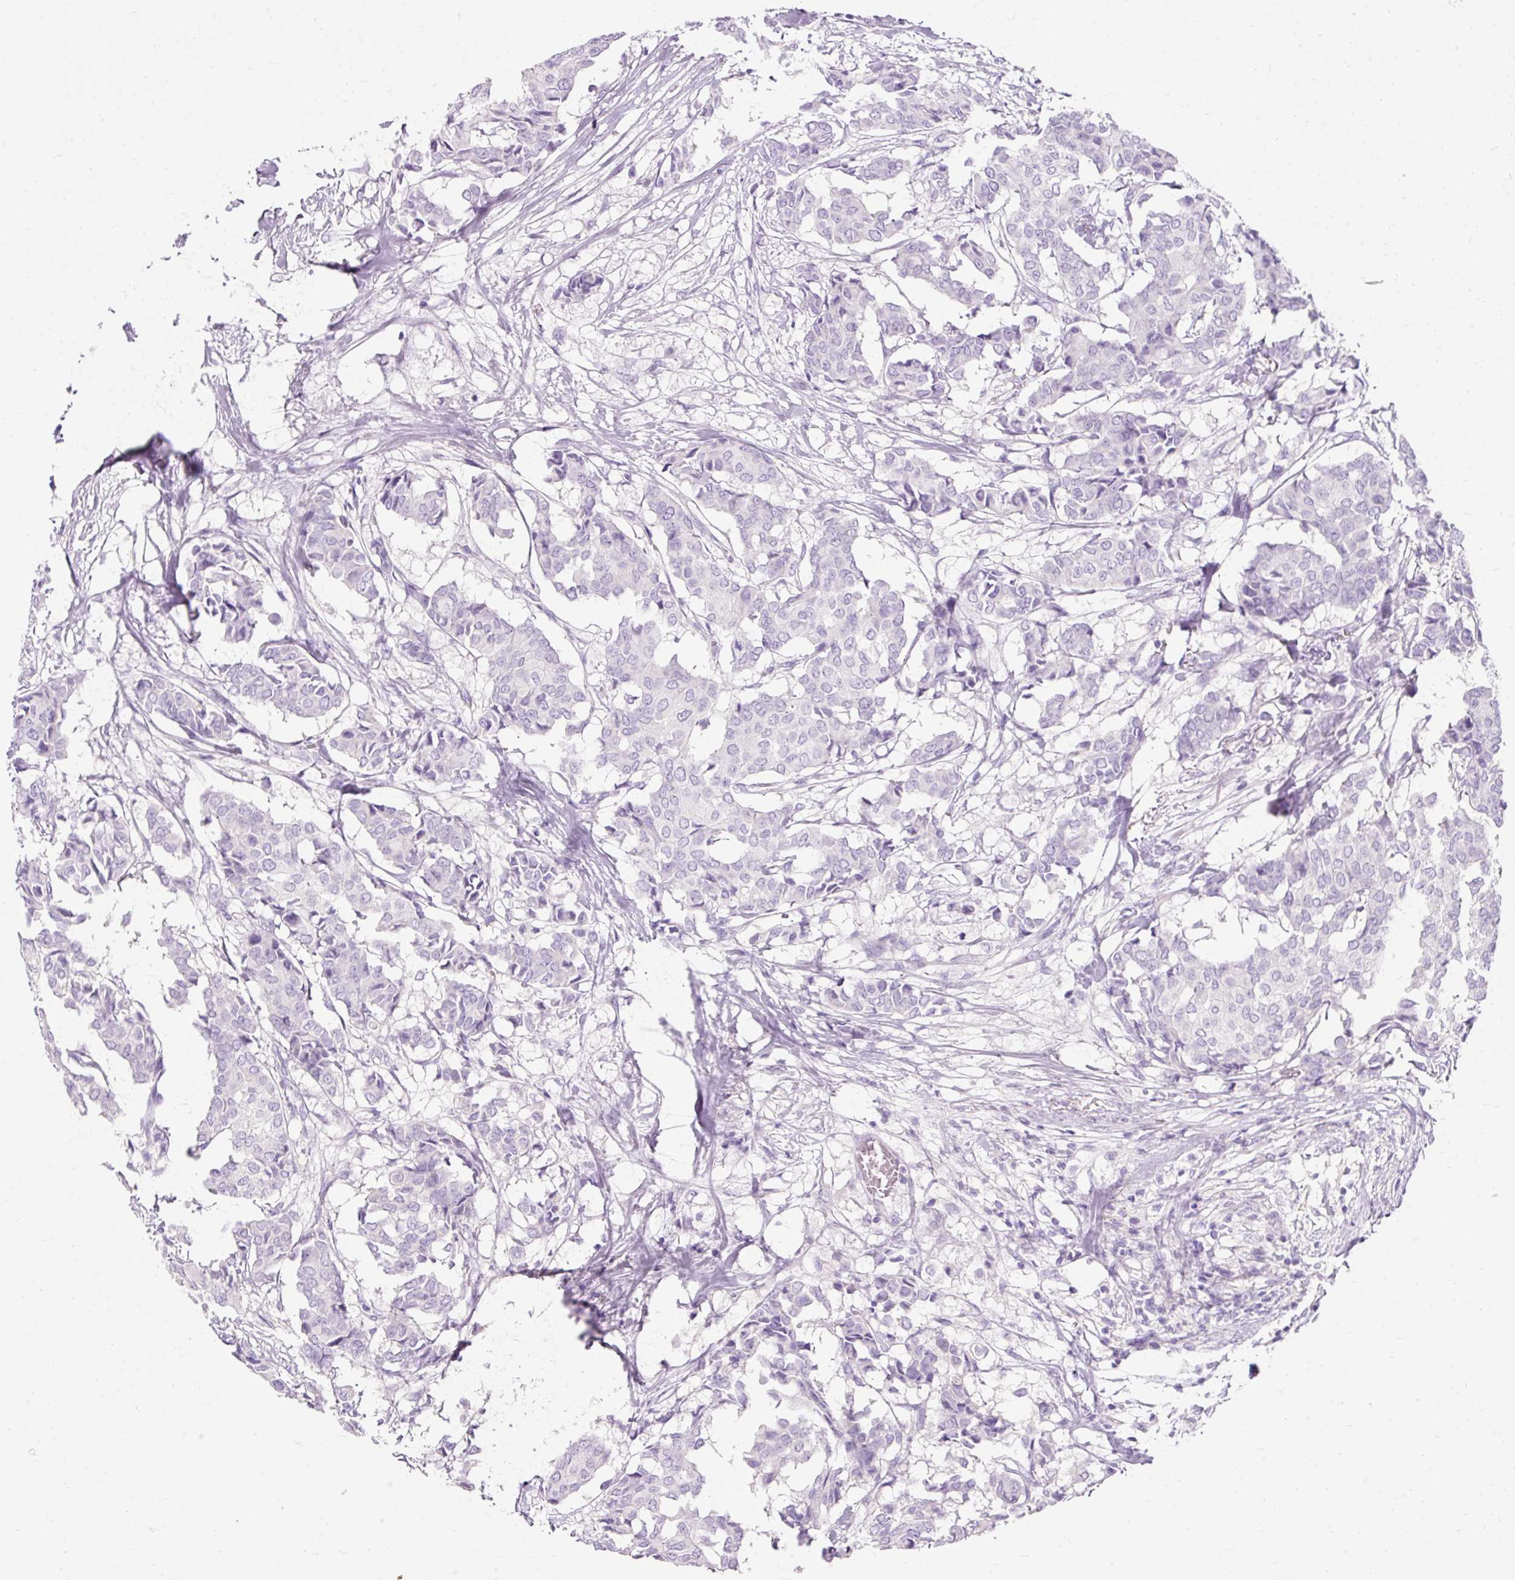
{"staining": {"intensity": "negative", "quantity": "none", "location": "none"}, "tissue": "breast cancer", "cell_type": "Tumor cells", "image_type": "cancer", "snomed": [{"axis": "morphology", "description": "Duct carcinoma"}, {"axis": "topography", "description": "Breast"}], "caption": "Immunohistochemistry micrograph of human breast infiltrating ductal carcinoma stained for a protein (brown), which displays no staining in tumor cells.", "gene": "TMEM213", "patient": {"sex": "female", "age": 75}}